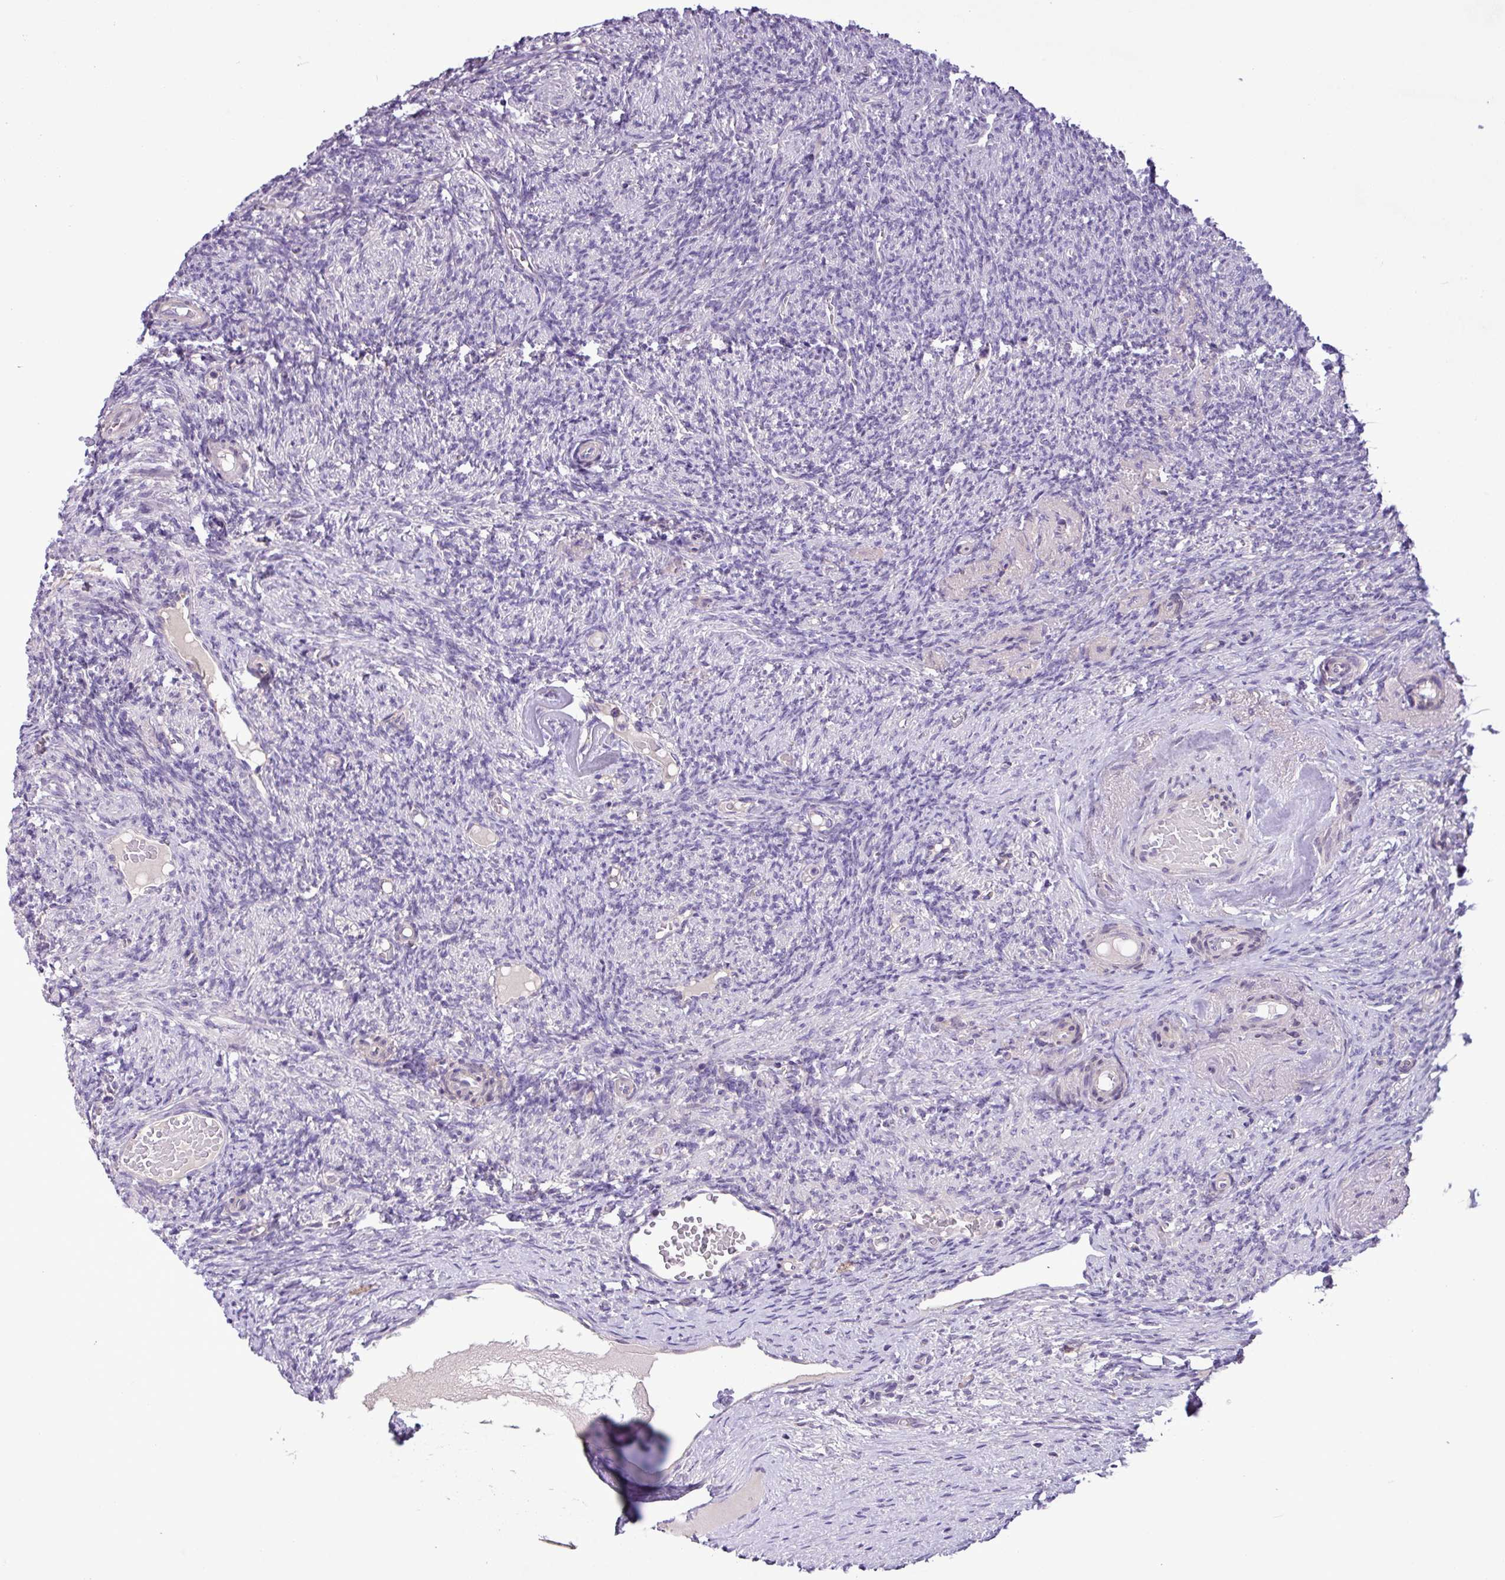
{"staining": {"intensity": "negative", "quantity": "none", "location": "none"}, "tissue": "ovary", "cell_type": "Follicle cells", "image_type": "normal", "snomed": [{"axis": "morphology", "description": "Normal tissue, NOS"}, {"axis": "topography", "description": "Ovary"}], "caption": "Immunohistochemistry (IHC) photomicrograph of unremarkable ovary stained for a protein (brown), which exhibits no staining in follicle cells. (DAB immunohistochemistry with hematoxylin counter stain).", "gene": "CD248", "patient": {"sex": "female", "age": 51}}